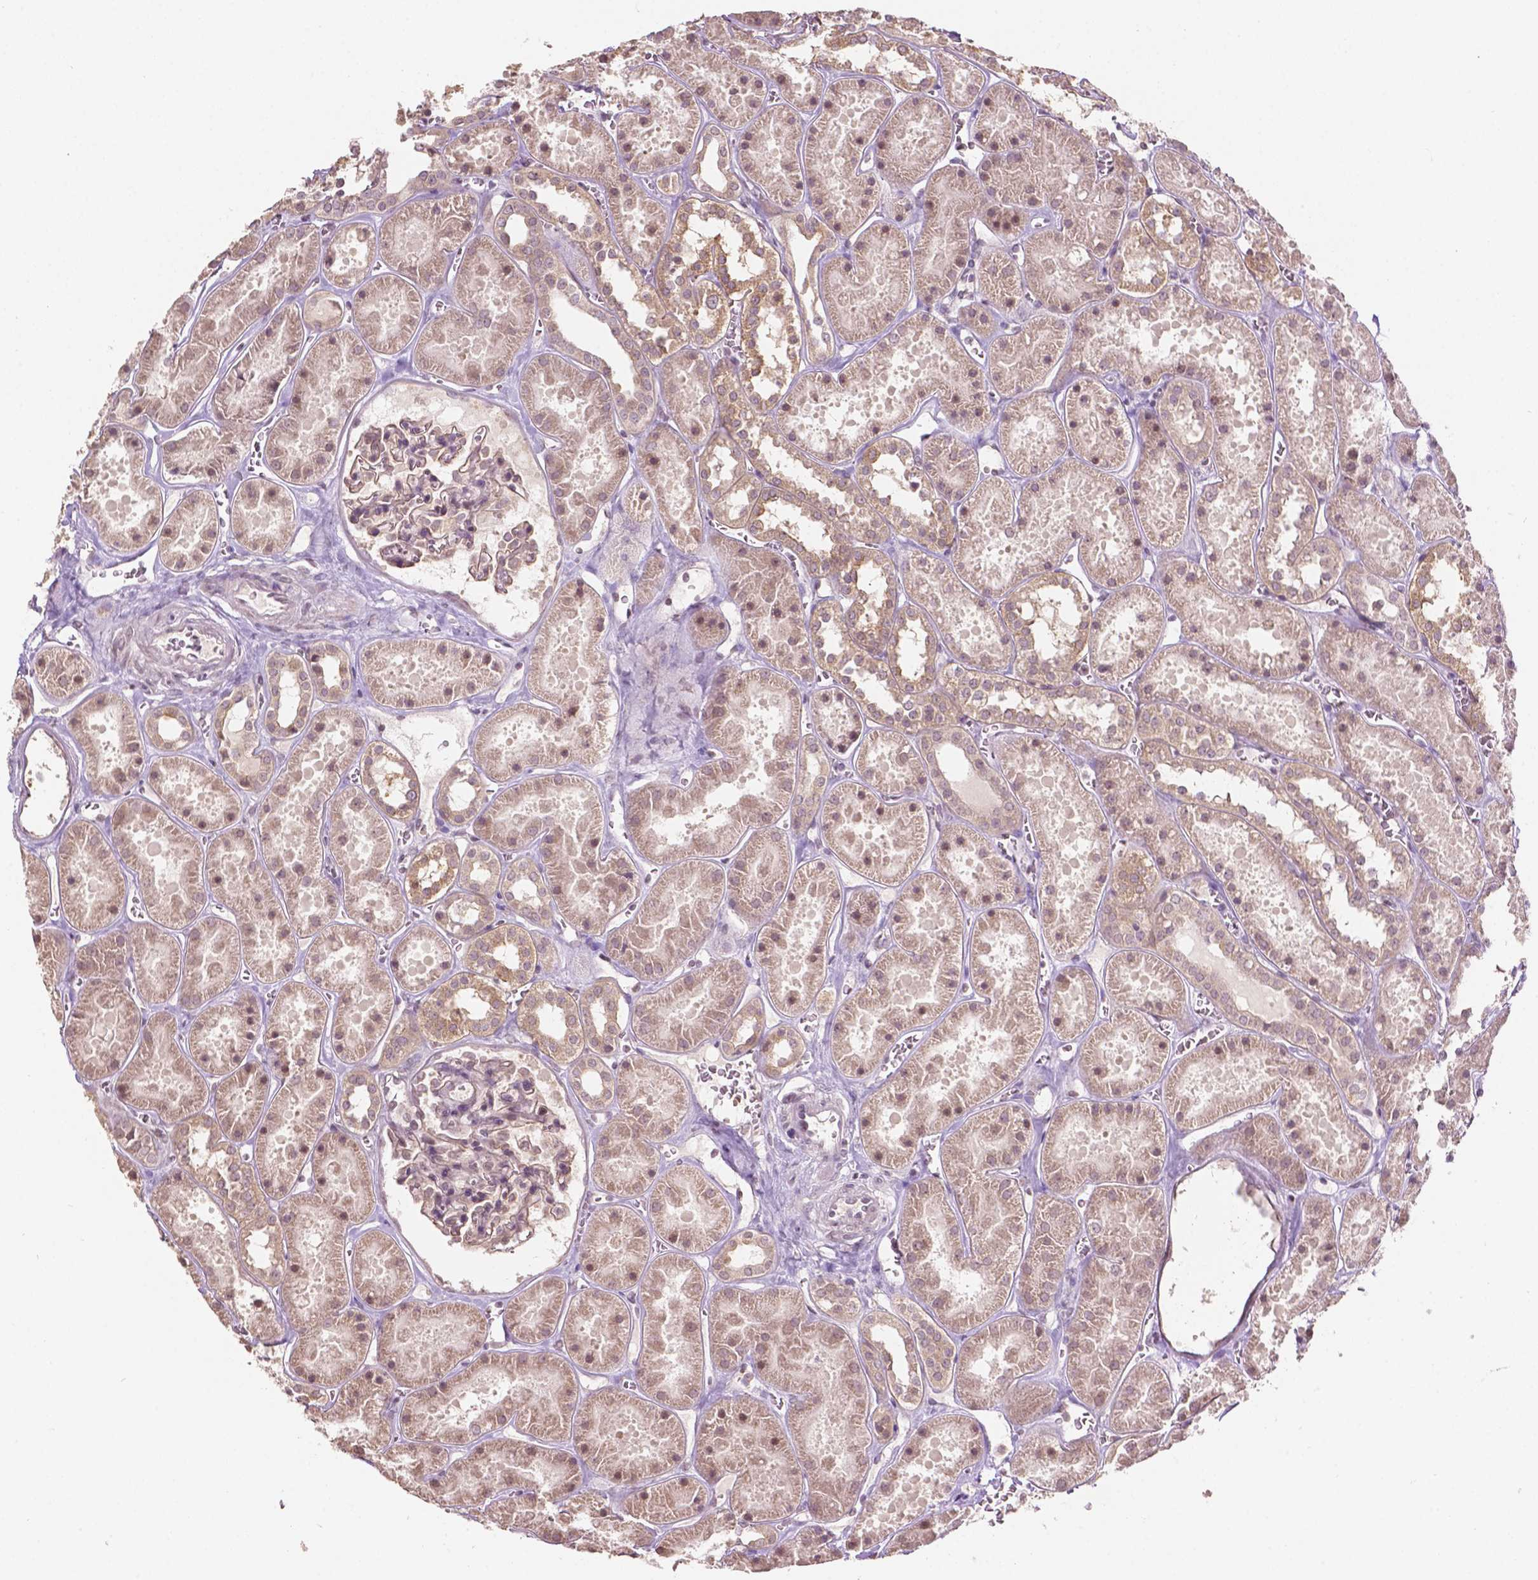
{"staining": {"intensity": "negative", "quantity": "none", "location": "none"}, "tissue": "kidney", "cell_type": "Cells in glomeruli", "image_type": "normal", "snomed": [{"axis": "morphology", "description": "Normal tissue, NOS"}, {"axis": "topography", "description": "Kidney"}], "caption": "Human kidney stained for a protein using immunohistochemistry (IHC) exhibits no expression in cells in glomeruli.", "gene": "NOS1AP", "patient": {"sex": "female", "age": 41}}